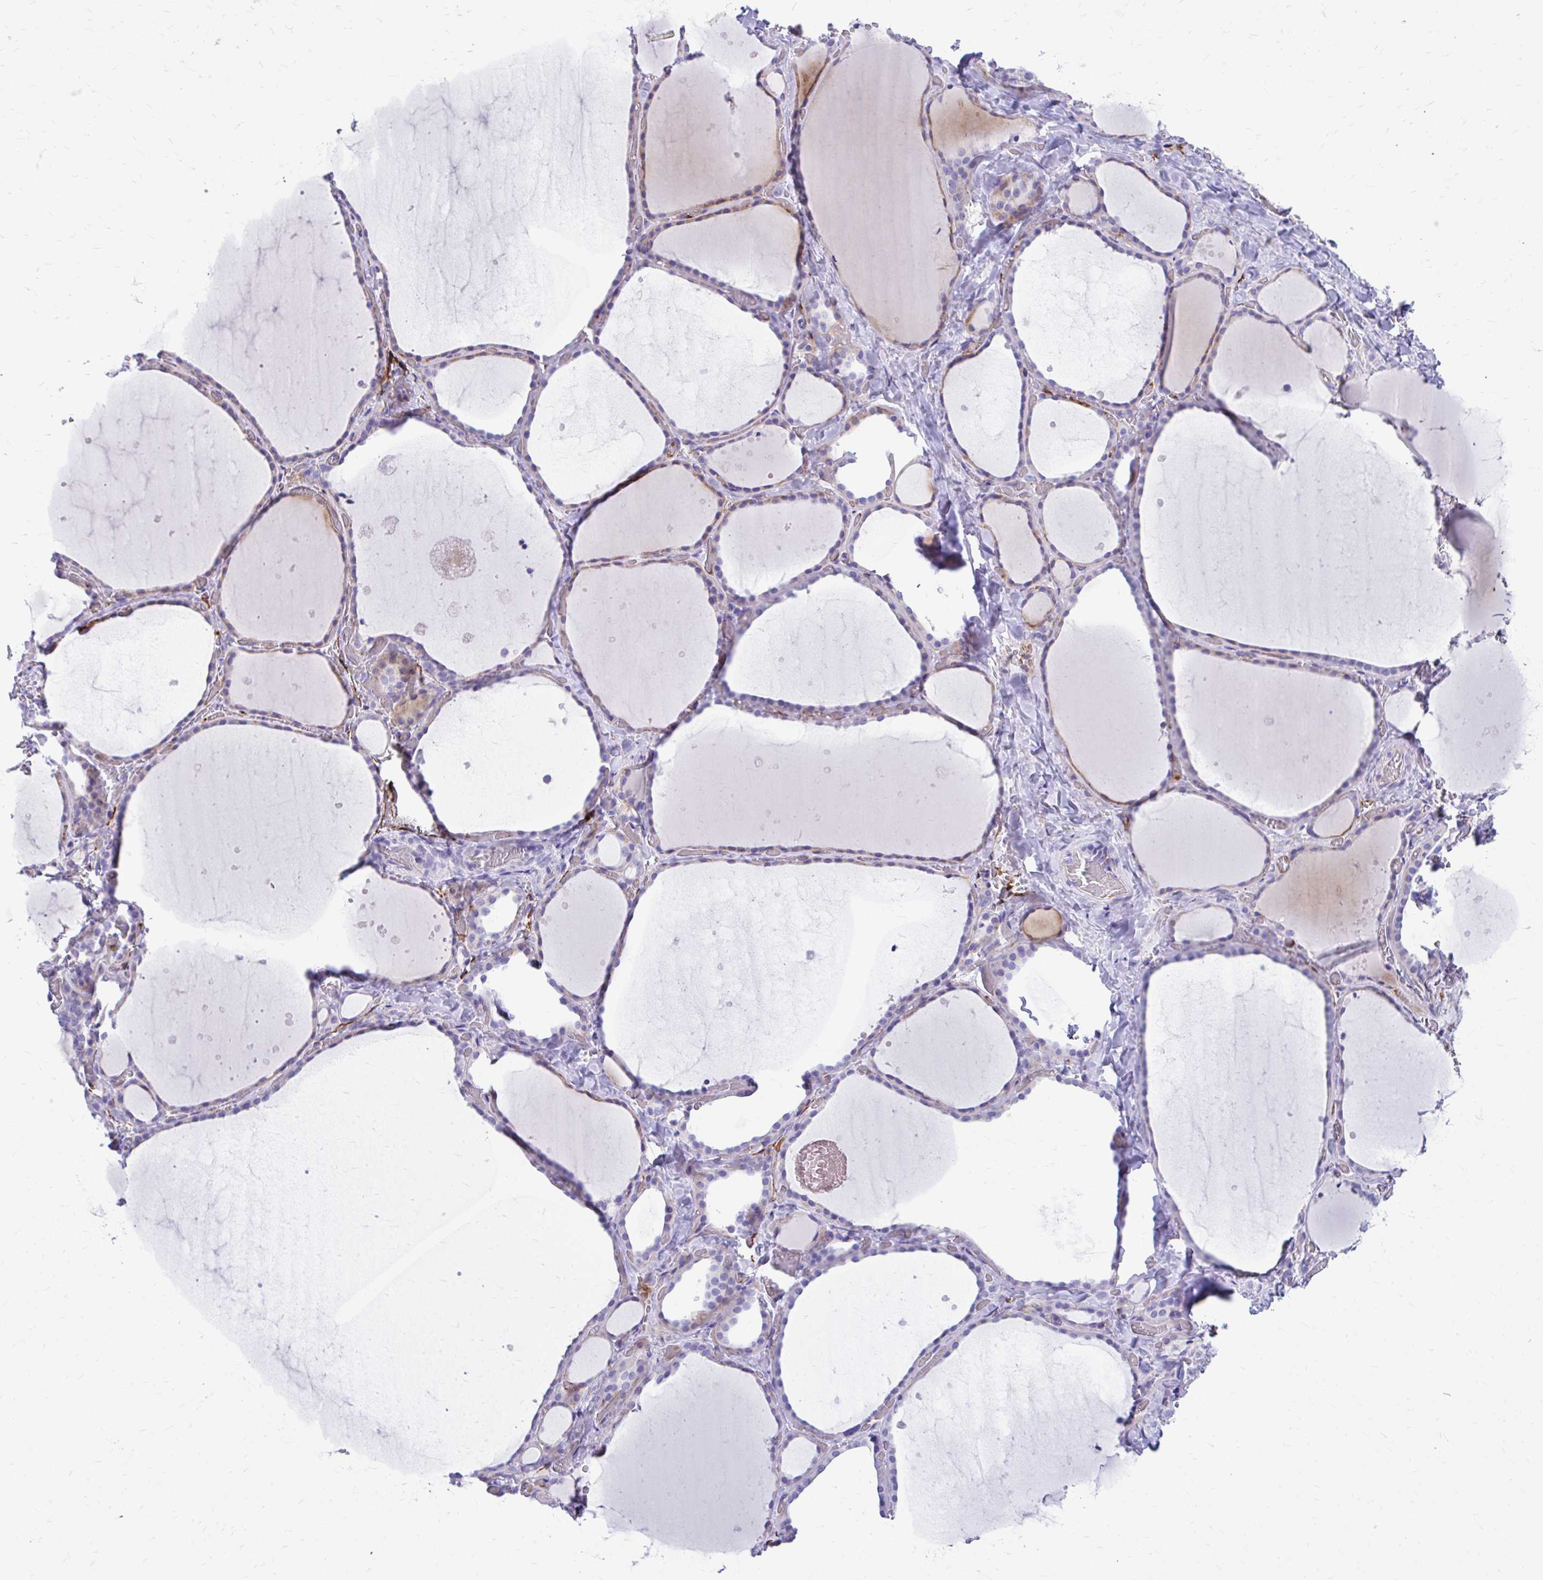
{"staining": {"intensity": "negative", "quantity": "none", "location": "none"}, "tissue": "thyroid gland", "cell_type": "Glandular cells", "image_type": "normal", "snomed": [{"axis": "morphology", "description": "Normal tissue, NOS"}, {"axis": "topography", "description": "Thyroid gland"}], "caption": "Histopathology image shows no protein staining in glandular cells of benign thyroid gland.", "gene": "ENSG00000285953", "patient": {"sex": "female", "age": 36}}